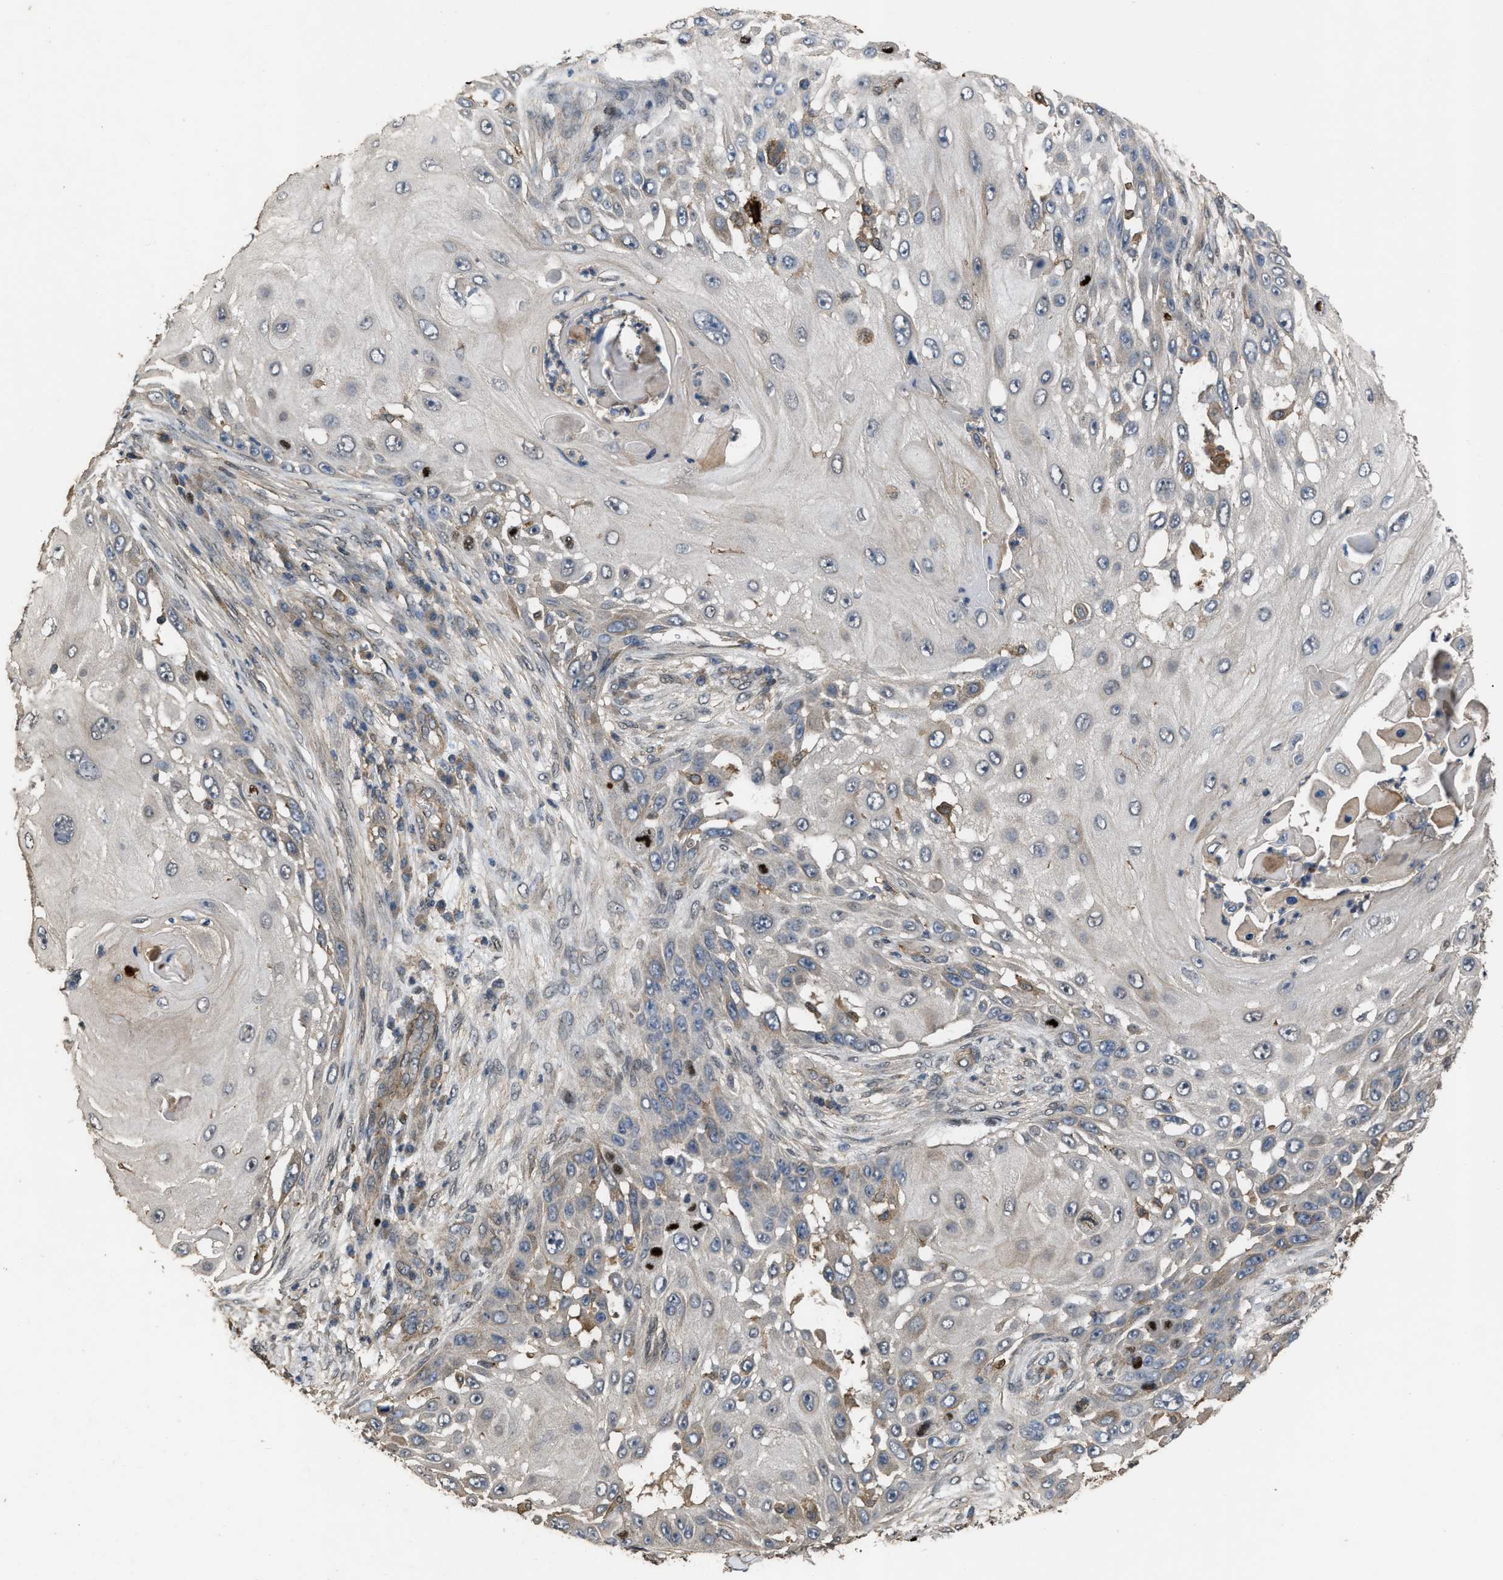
{"staining": {"intensity": "moderate", "quantity": "<25%", "location": "cytoplasmic/membranous"}, "tissue": "skin cancer", "cell_type": "Tumor cells", "image_type": "cancer", "snomed": [{"axis": "morphology", "description": "Squamous cell carcinoma, NOS"}, {"axis": "topography", "description": "Skin"}], "caption": "This is an image of IHC staining of skin cancer (squamous cell carcinoma), which shows moderate expression in the cytoplasmic/membranous of tumor cells.", "gene": "UTRN", "patient": {"sex": "female", "age": 44}}